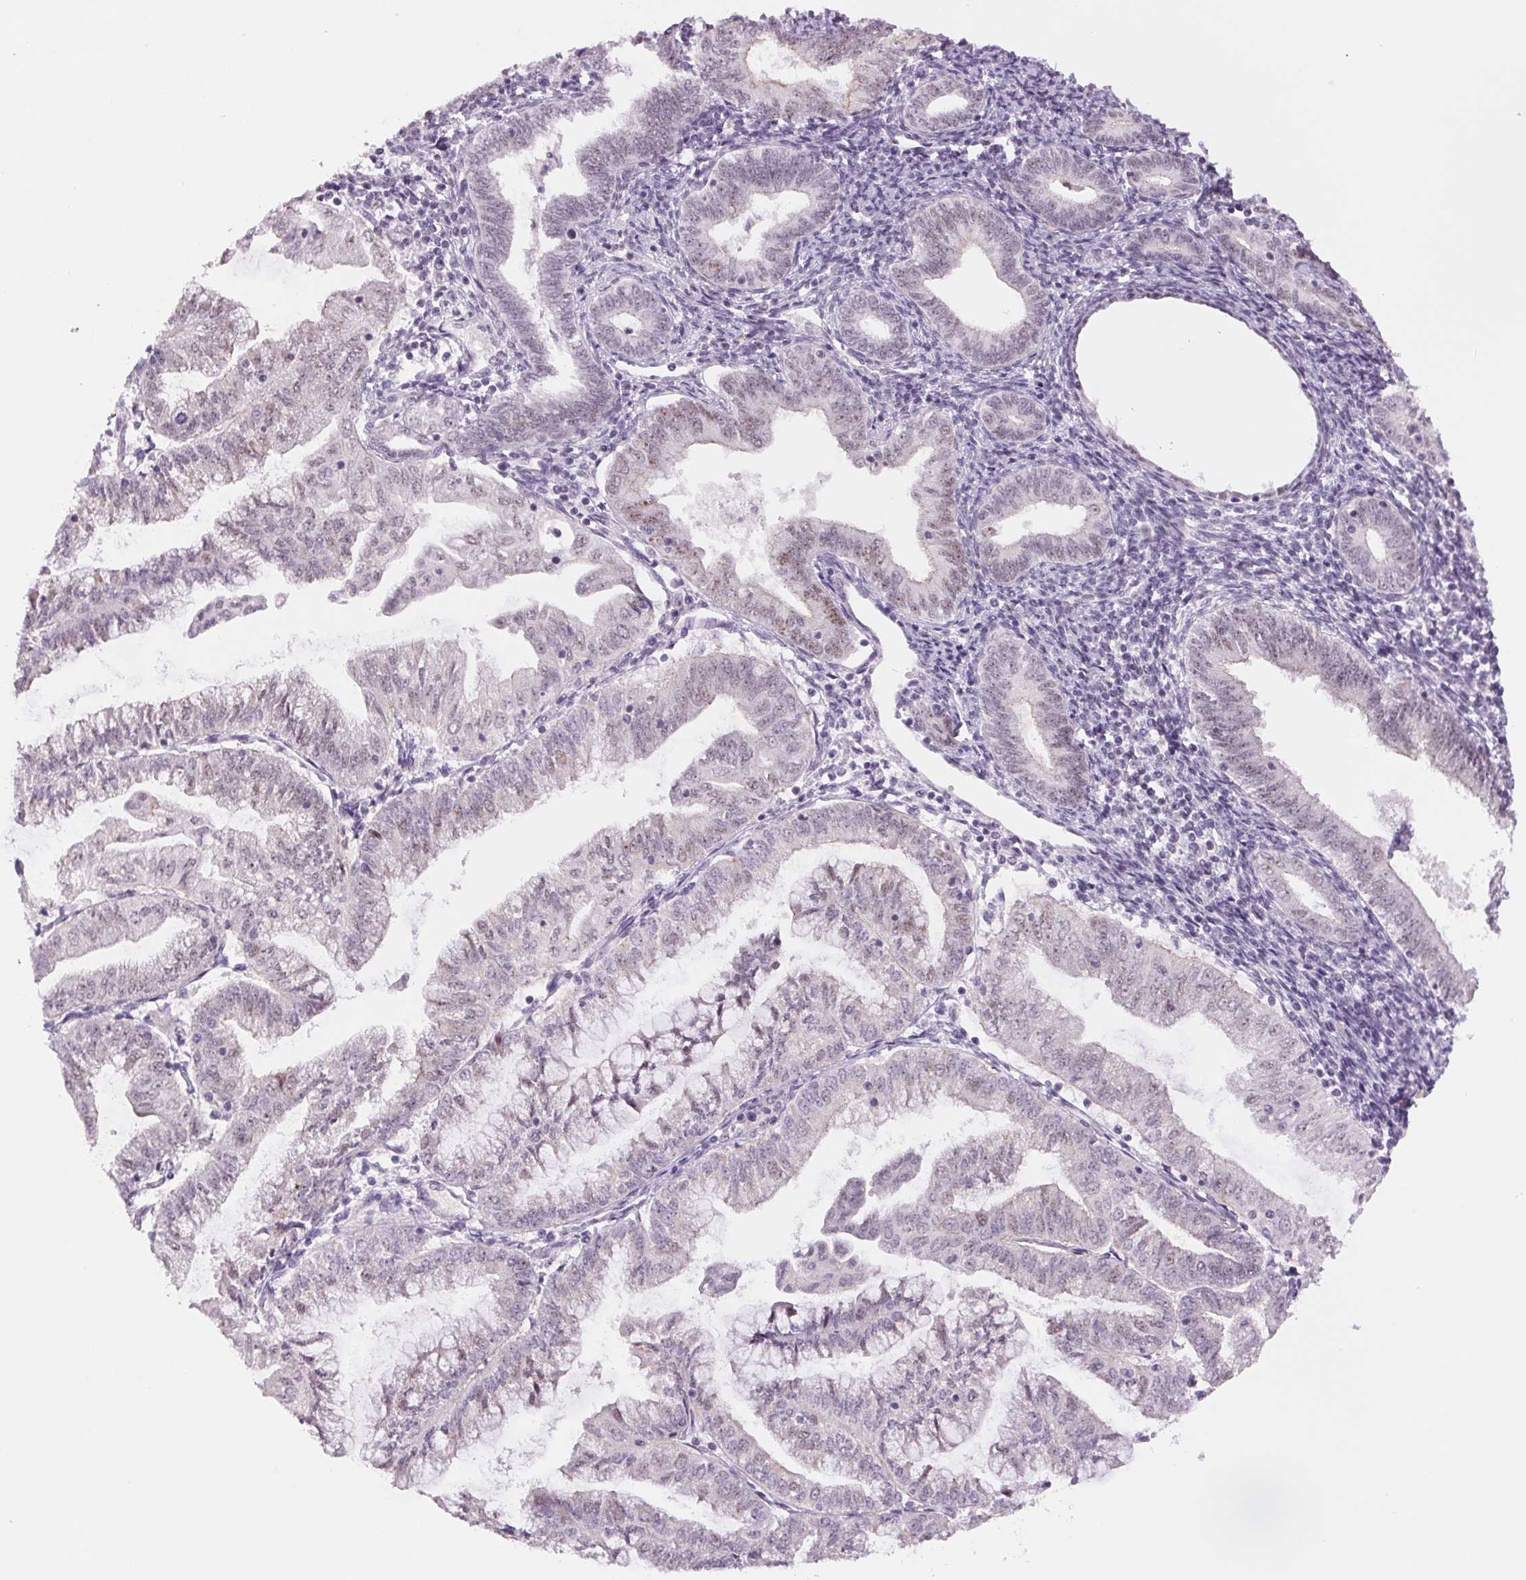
{"staining": {"intensity": "weak", "quantity": "25%-75%", "location": "nuclear"}, "tissue": "endometrial cancer", "cell_type": "Tumor cells", "image_type": "cancer", "snomed": [{"axis": "morphology", "description": "Adenocarcinoma, NOS"}, {"axis": "topography", "description": "Endometrium"}], "caption": "Protein staining reveals weak nuclear staining in about 25%-75% of tumor cells in adenocarcinoma (endometrial). (DAB = brown stain, brightfield microscopy at high magnification).", "gene": "ZC3H14", "patient": {"sex": "female", "age": 55}}